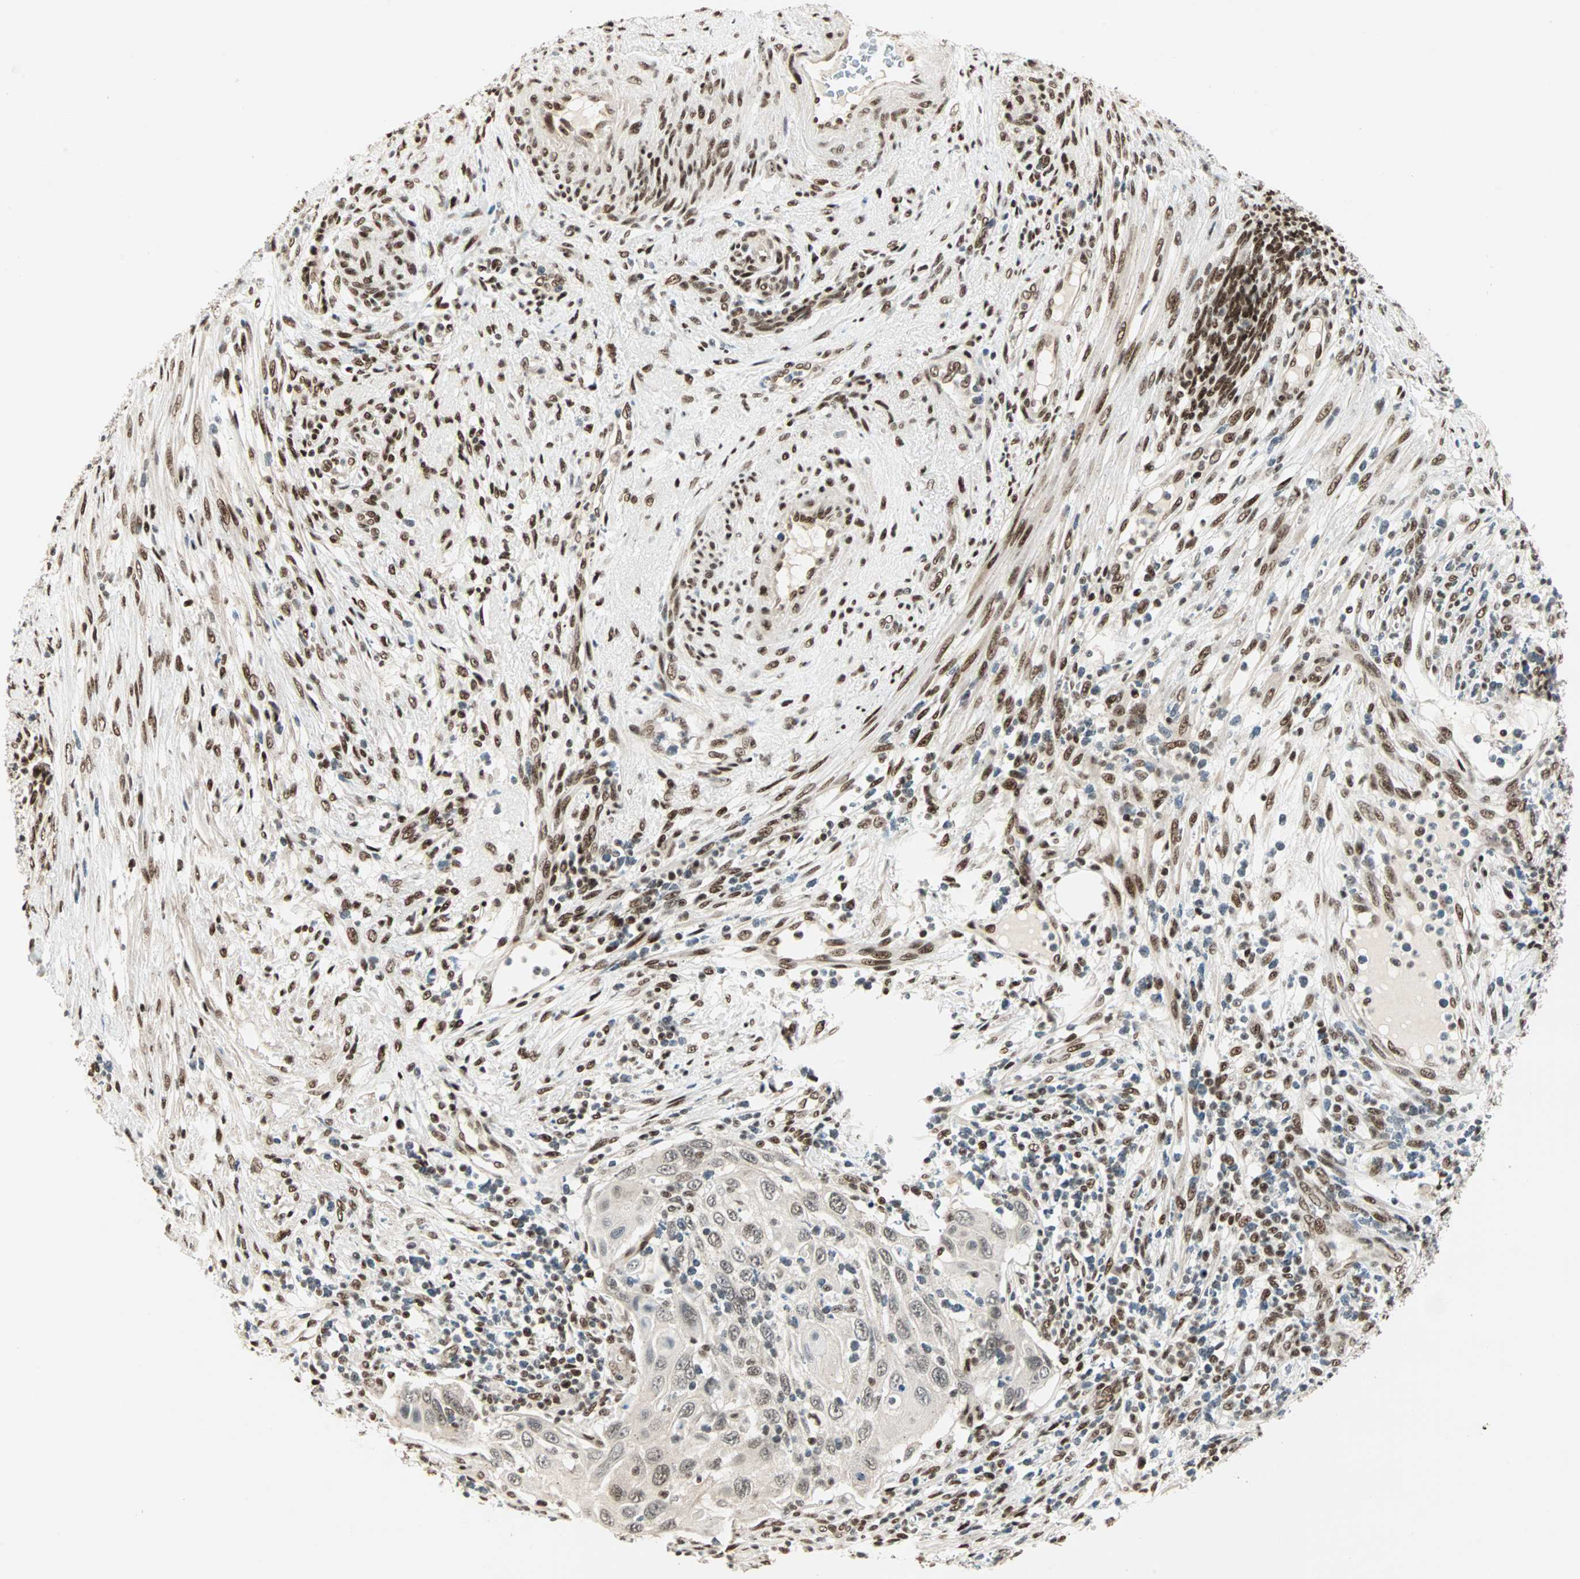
{"staining": {"intensity": "moderate", "quantity": "25%-75%", "location": "nuclear"}, "tissue": "cervical cancer", "cell_type": "Tumor cells", "image_type": "cancer", "snomed": [{"axis": "morphology", "description": "Squamous cell carcinoma, NOS"}, {"axis": "topography", "description": "Cervix"}], "caption": "Protein analysis of cervical cancer tissue demonstrates moderate nuclear expression in about 25%-75% of tumor cells.", "gene": "BLM", "patient": {"sex": "female", "age": 70}}